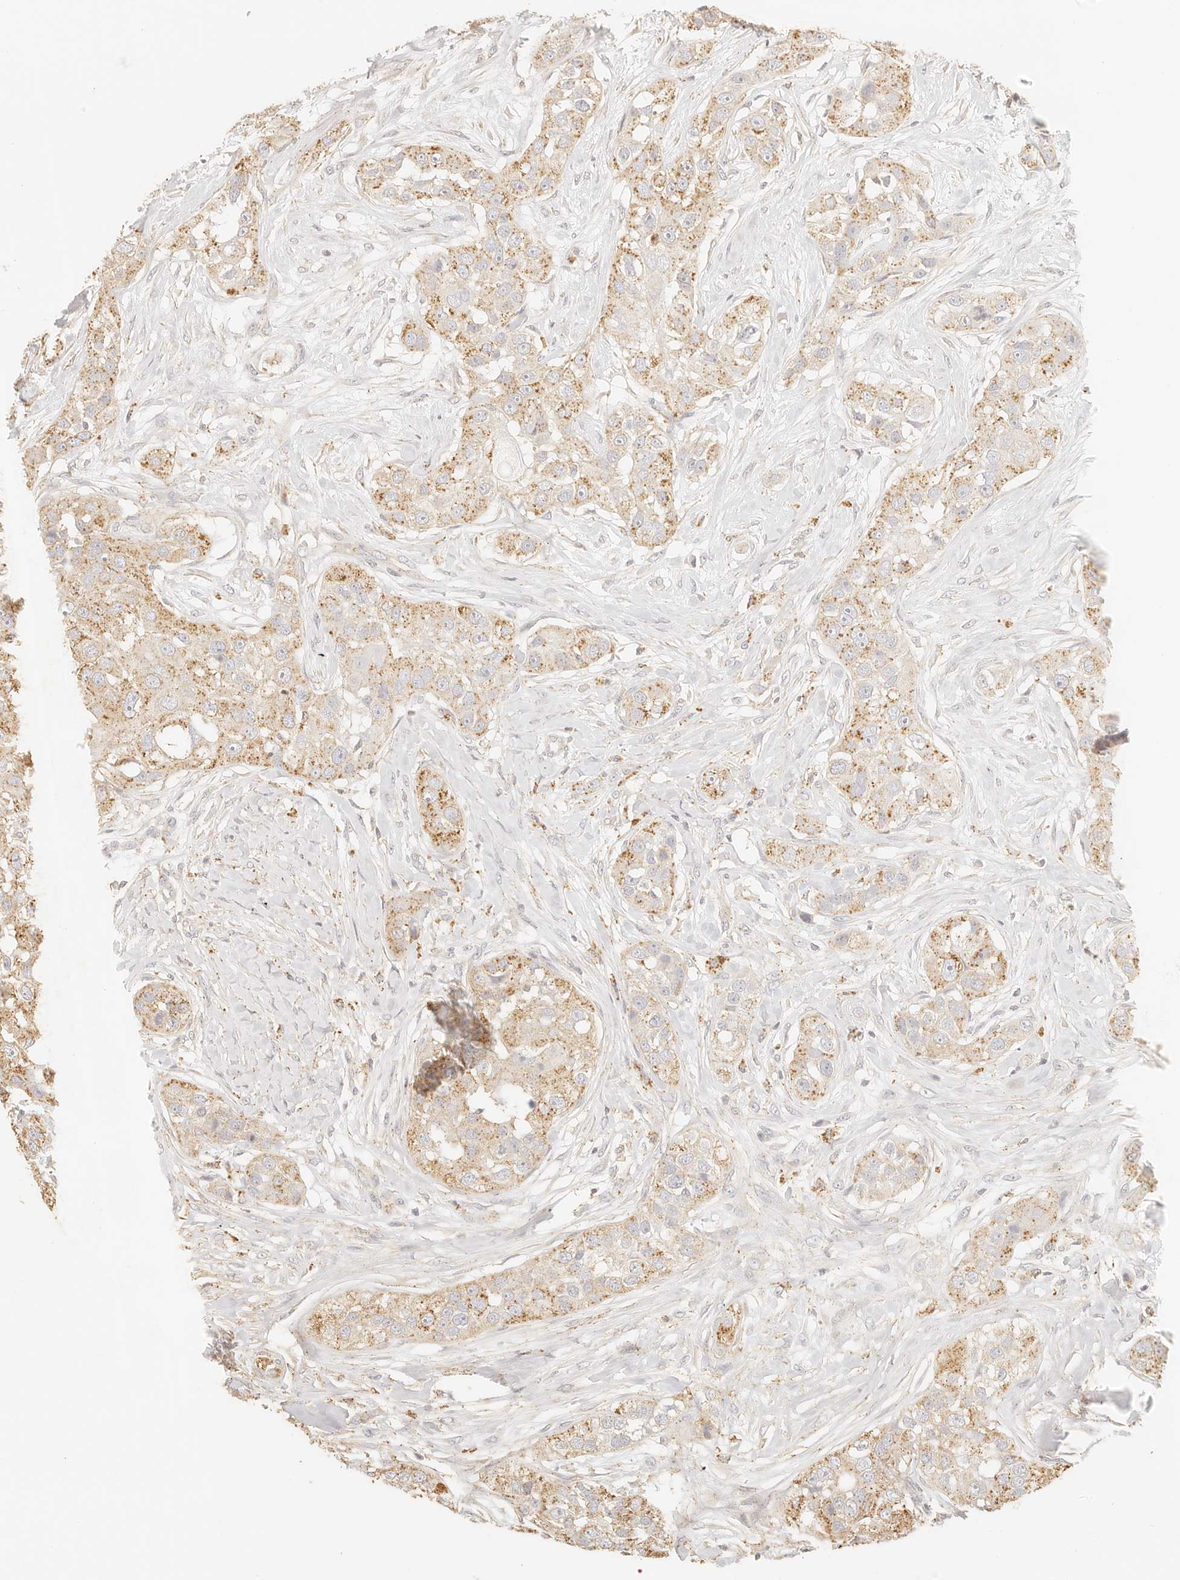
{"staining": {"intensity": "moderate", "quantity": ">75%", "location": "cytoplasmic/membranous"}, "tissue": "head and neck cancer", "cell_type": "Tumor cells", "image_type": "cancer", "snomed": [{"axis": "morphology", "description": "Normal tissue, NOS"}, {"axis": "morphology", "description": "Squamous cell carcinoma, NOS"}, {"axis": "topography", "description": "Skeletal muscle"}, {"axis": "topography", "description": "Head-Neck"}], "caption": "Head and neck cancer tissue demonstrates moderate cytoplasmic/membranous positivity in approximately >75% of tumor cells, visualized by immunohistochemistry.", "gene": "CNMD", "patient": {"sex": "male", "age": 51}}